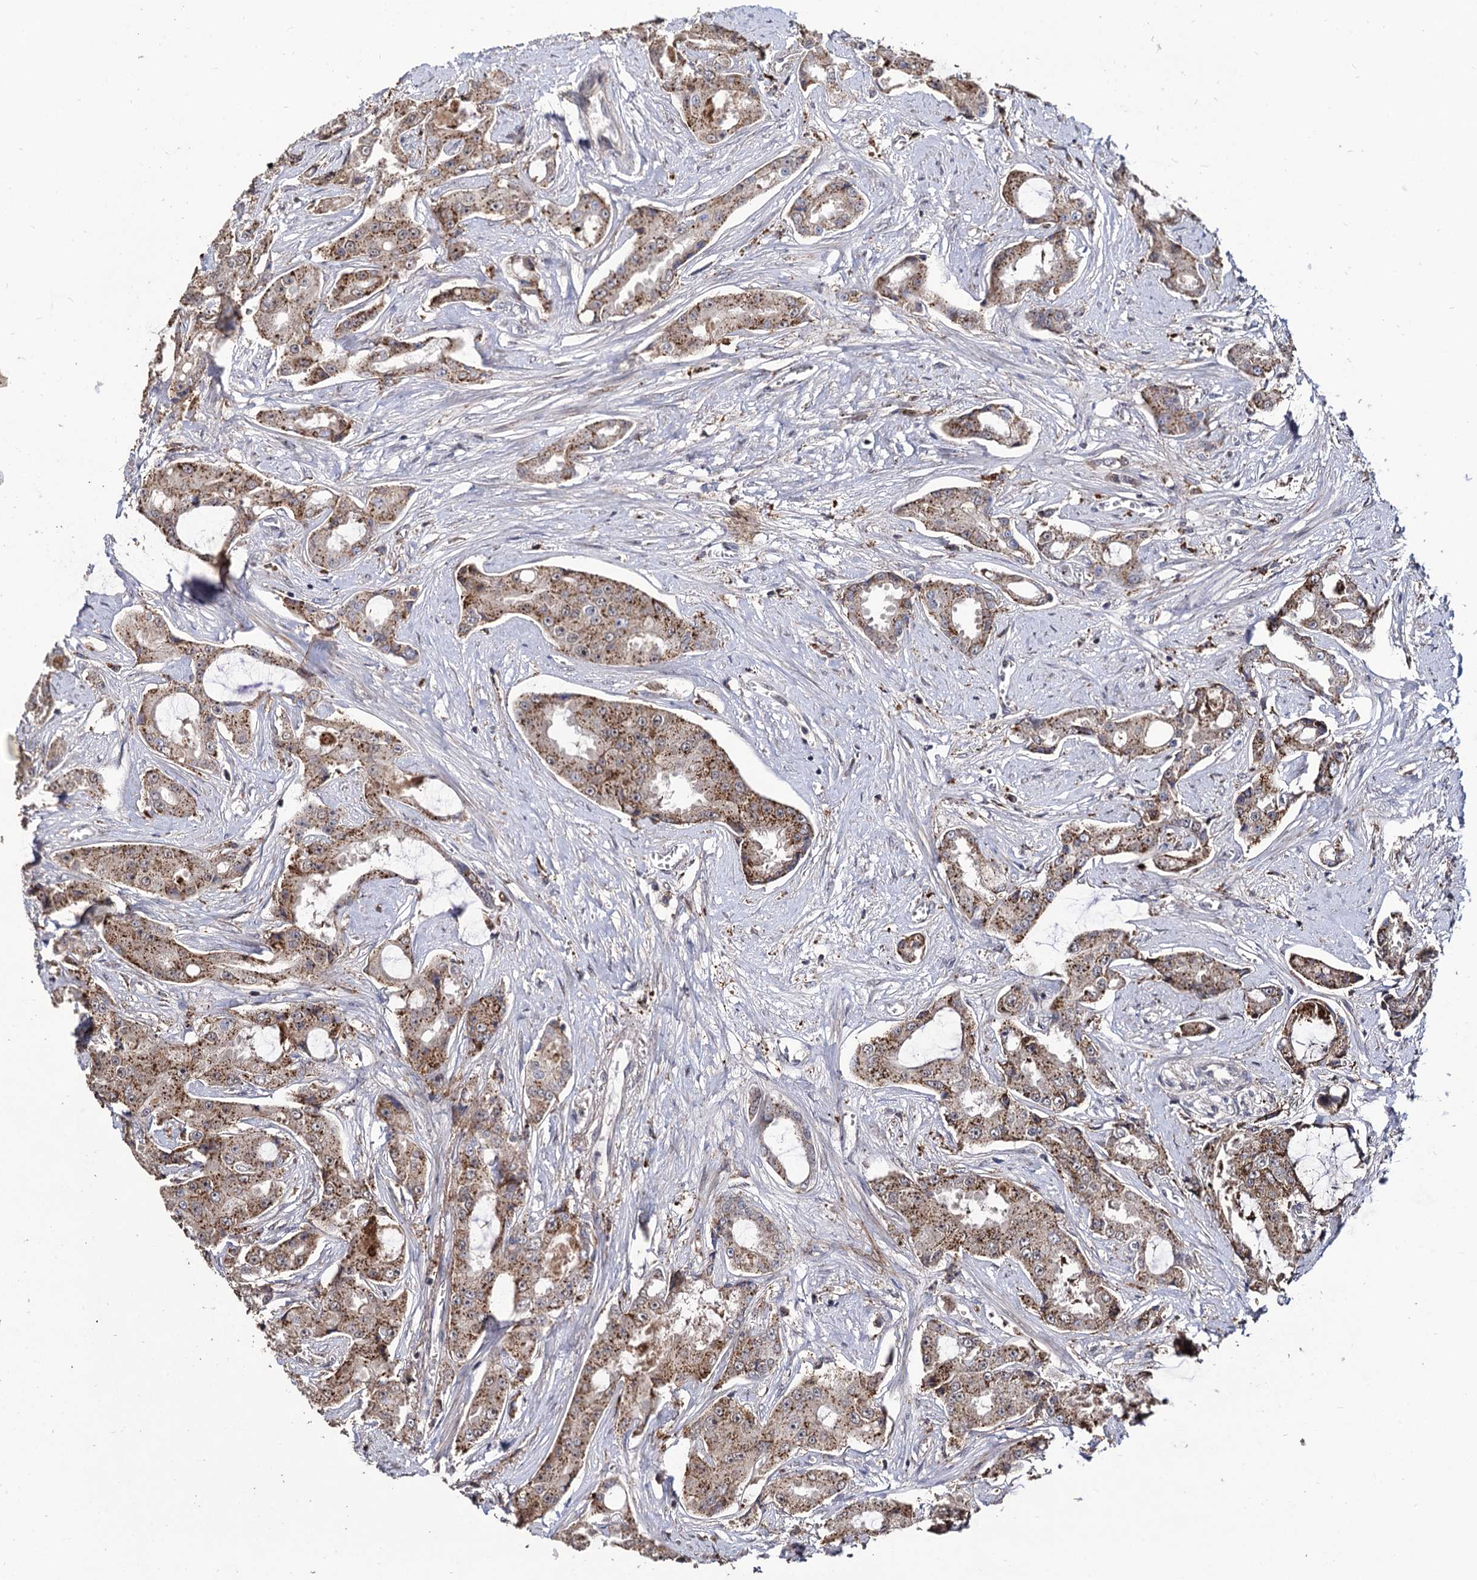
{"staining": {"intensity": "moderate", "quantity": ">75%", "location": "cytoplasmic/membranous"}, "tissue": "prostate cancer", "cell_type": "Tumor cells", "image_type": "cancer", "snomed": [{"axis": "morphology", "description": "Adenocarcinoma, High grade"}, {"axis": "topography", "description": "Prostate"}], "caption": "This micrograph demonstrates immunohistochemistry (IHC) staining of prostate cancer (high-grade adenocarcinoma), with medium moderate cytoplasmic/membranous staining in about >75% of tumor cells.", "gene": "MICAL2", "patient": {"sex": "male", "age": 73}}